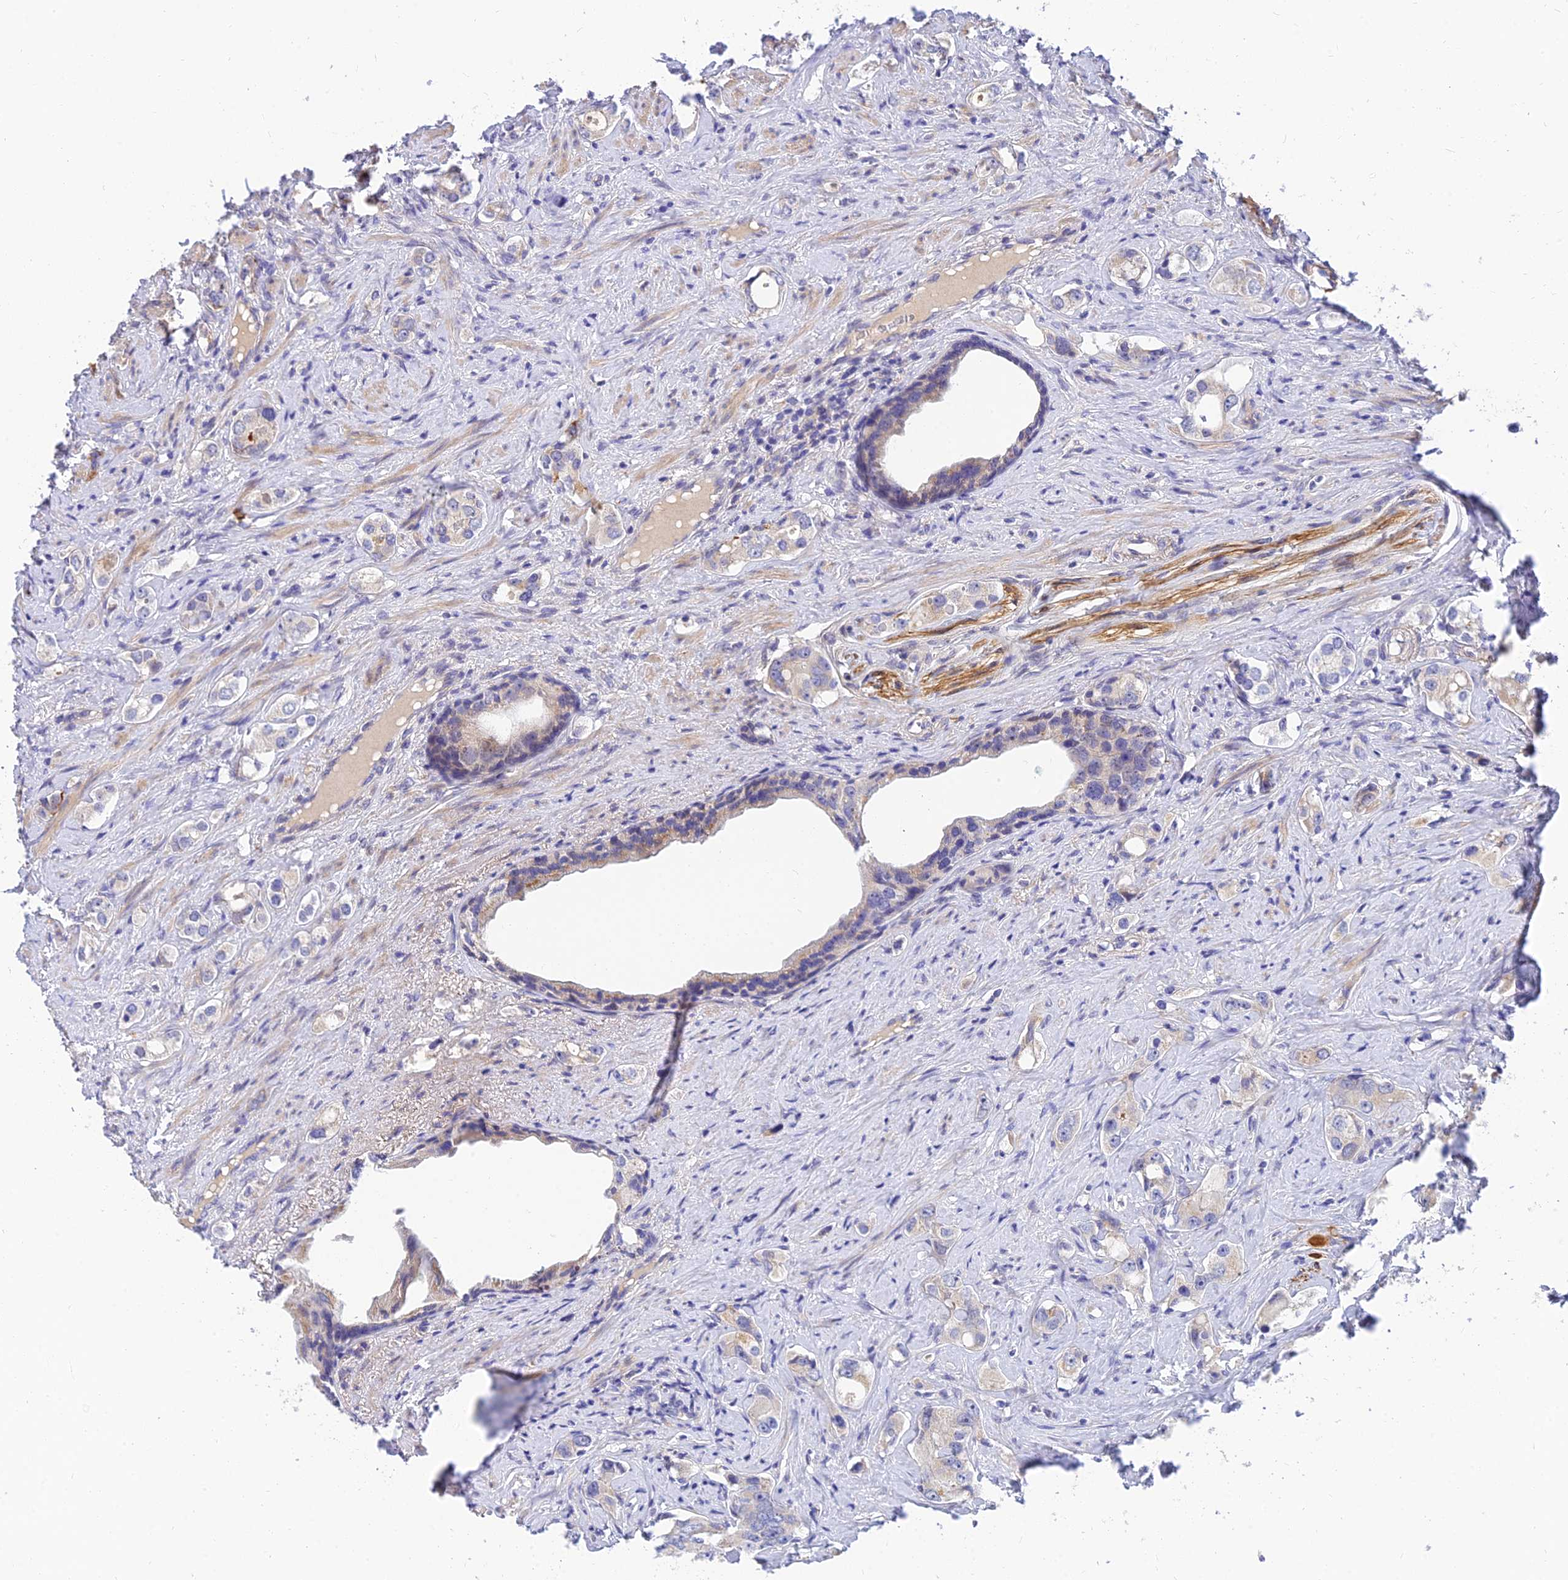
{"staining": {"intensity": "negative", "quantity": "none", "location": "none"}, "tissue": "prostate cancer", "cell_type": "Tumor cells", "image_type": "cancer", "snomed": [{"axis": "morphology", "description": "Adenocarcinoma, High grade"}, {"axis": "topography", "description": "Prostate"}], "caption": "This is a micrograph of immunohistochemistry staining of prostate adenocarcinoma (high-grade), which shows no expression in tumor cells.", "gene": "ANKS4B", "patient": {"sex": "male", "age": 63}}